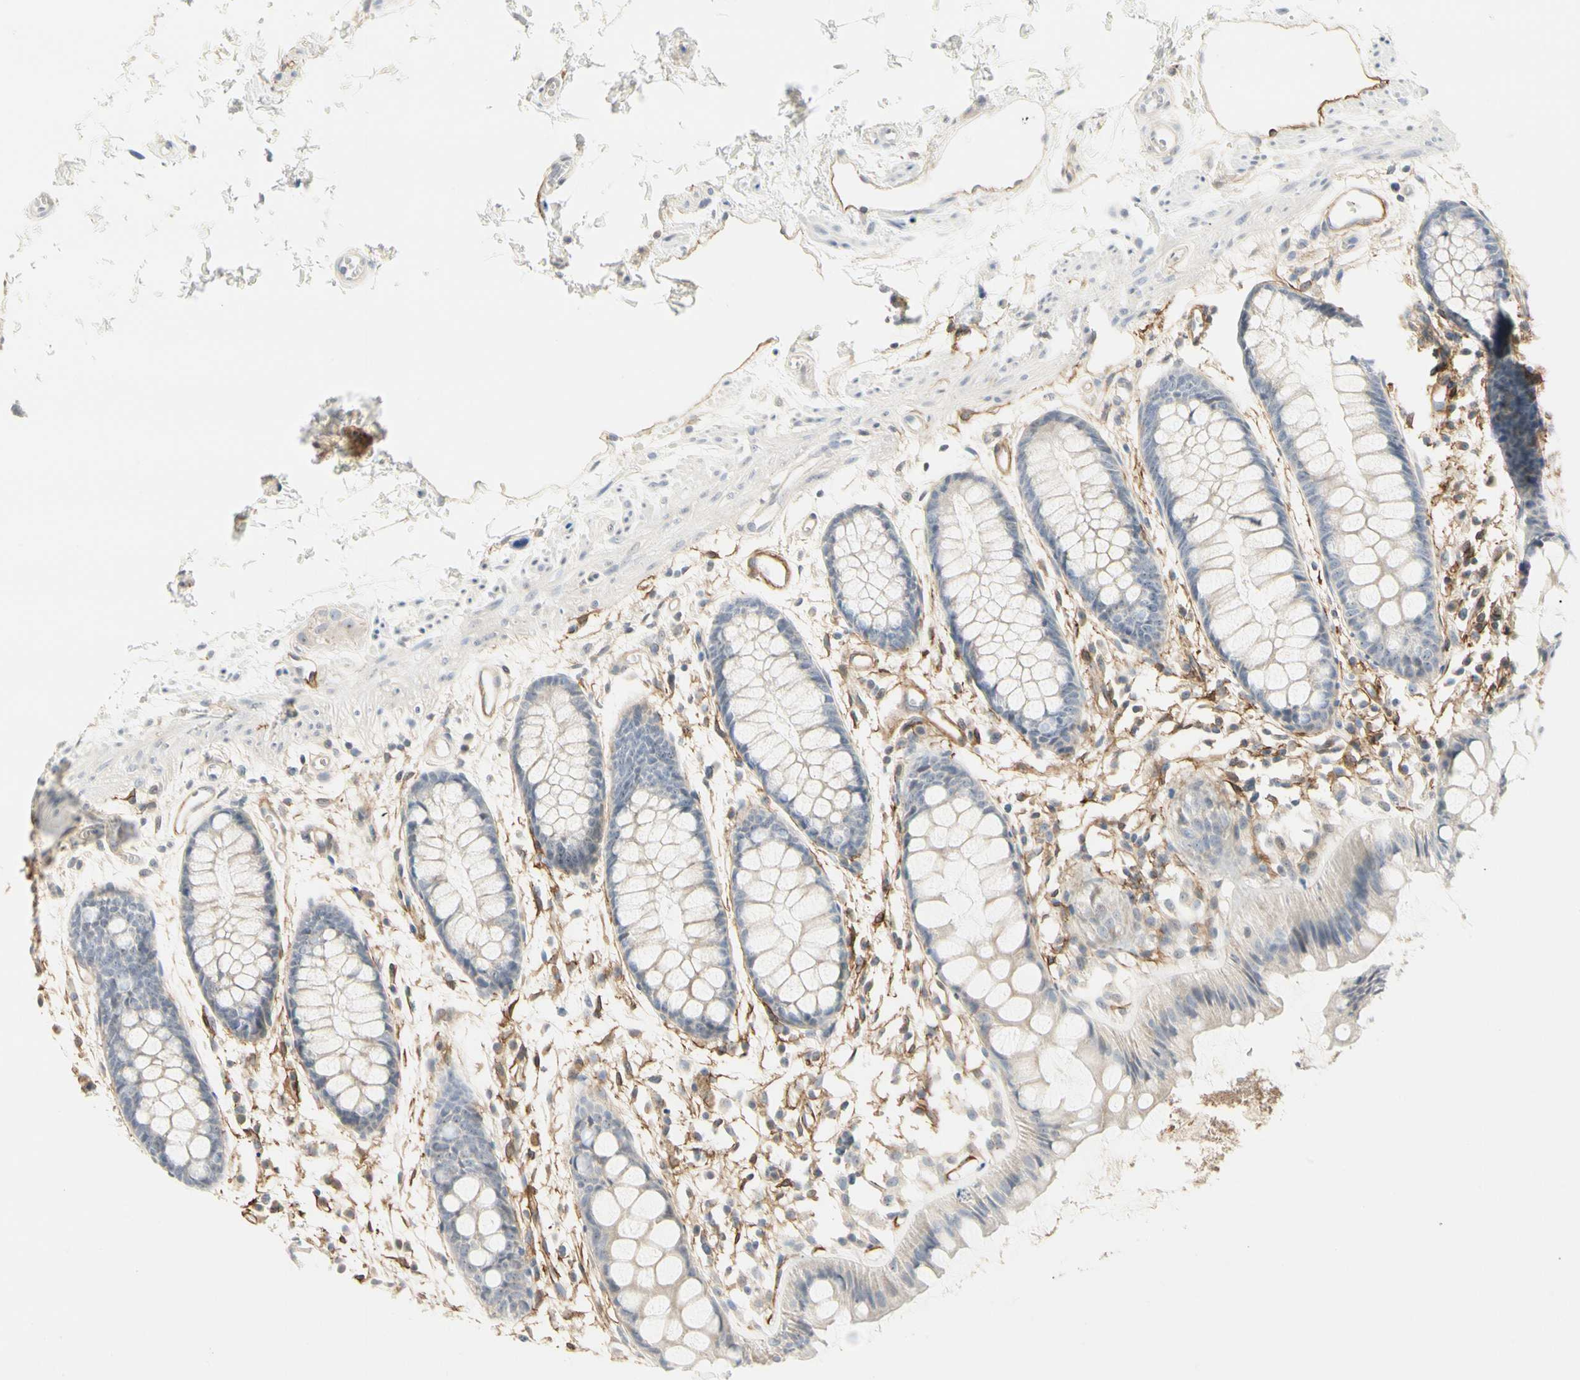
{"staining": {"intensity": "negative", "quantity": "none", "location": "none"}, "tissue": "rectum", "cell_type": "Glandular cells", "image_type": "normal", "snomed": [{"axis": "morphology", "description": "Normal tissue, NOS"}, {"axis": "topography", "description": "Rectum"}], "caption": "DAB (3,3'-diaminobenzidine) immunohistochemical staining of normal rectum demonstrates no significant positivity in glandular cells.", "gene": "GGT5", "patient": {"sex": "female", "age": 66}}